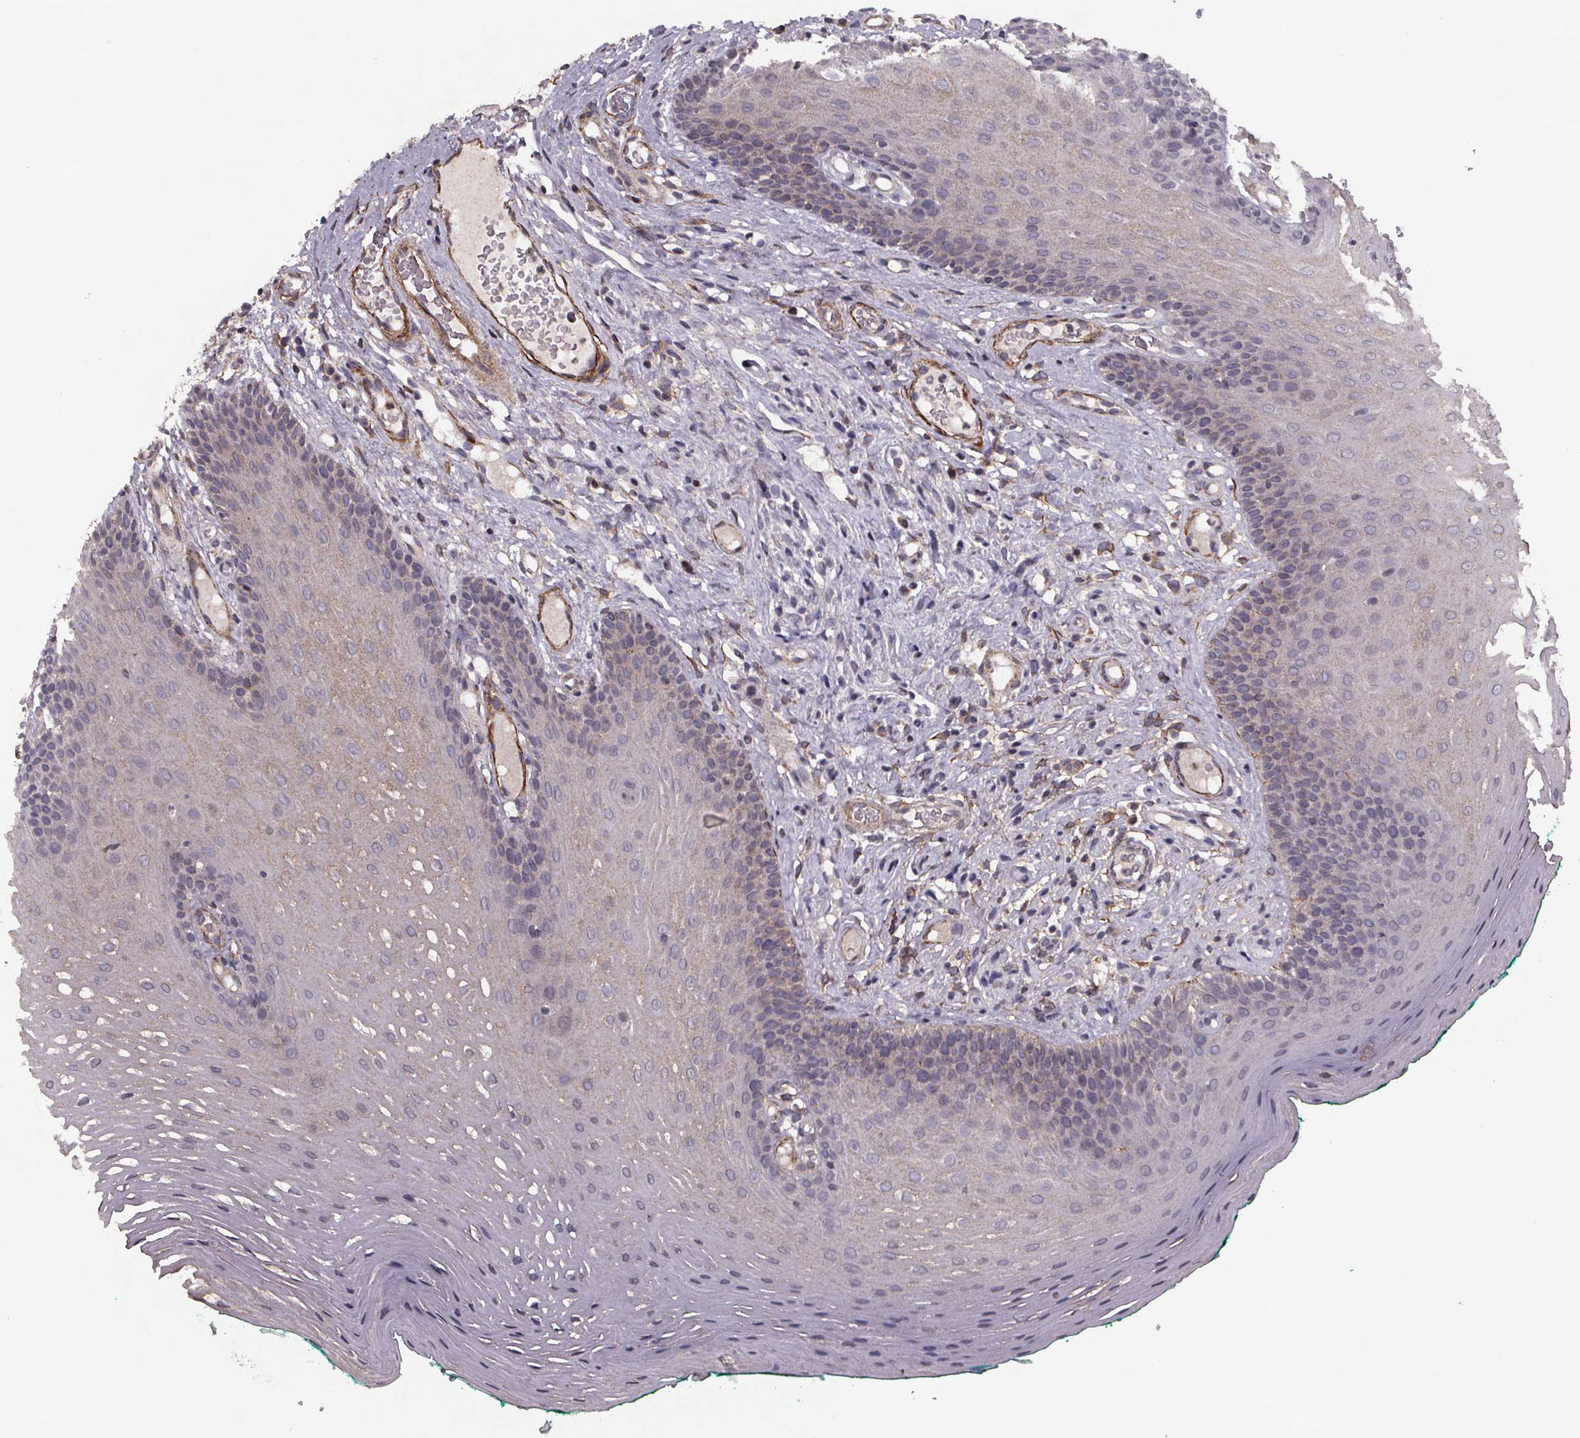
{"staining": {"intensity": "weak", "quantity": "<25%", "location": "cytoplasmic/membranous"}, "tissue": "oral mucosa", "cell_type": "Squamous epithelial cells", "image_type": "normal", "snomed": [{"axis": "morphology", "description": "Normal tissue, NOS"}, {"axis": "morphology", "description": "Squamous cell carcinoma, NOS"}, {"axis": "topography", "description": "Oral tissue"}, {"axis": "topography", "description": "Head-Neck"}], "caption": "This is an immunohistochemistry (IHC) histopathology image of benign human oral mucosa. There is no staining in squamous epithelial cells.", "gene": "PALLD", "patient": {"sex": "male", "age": 78}}